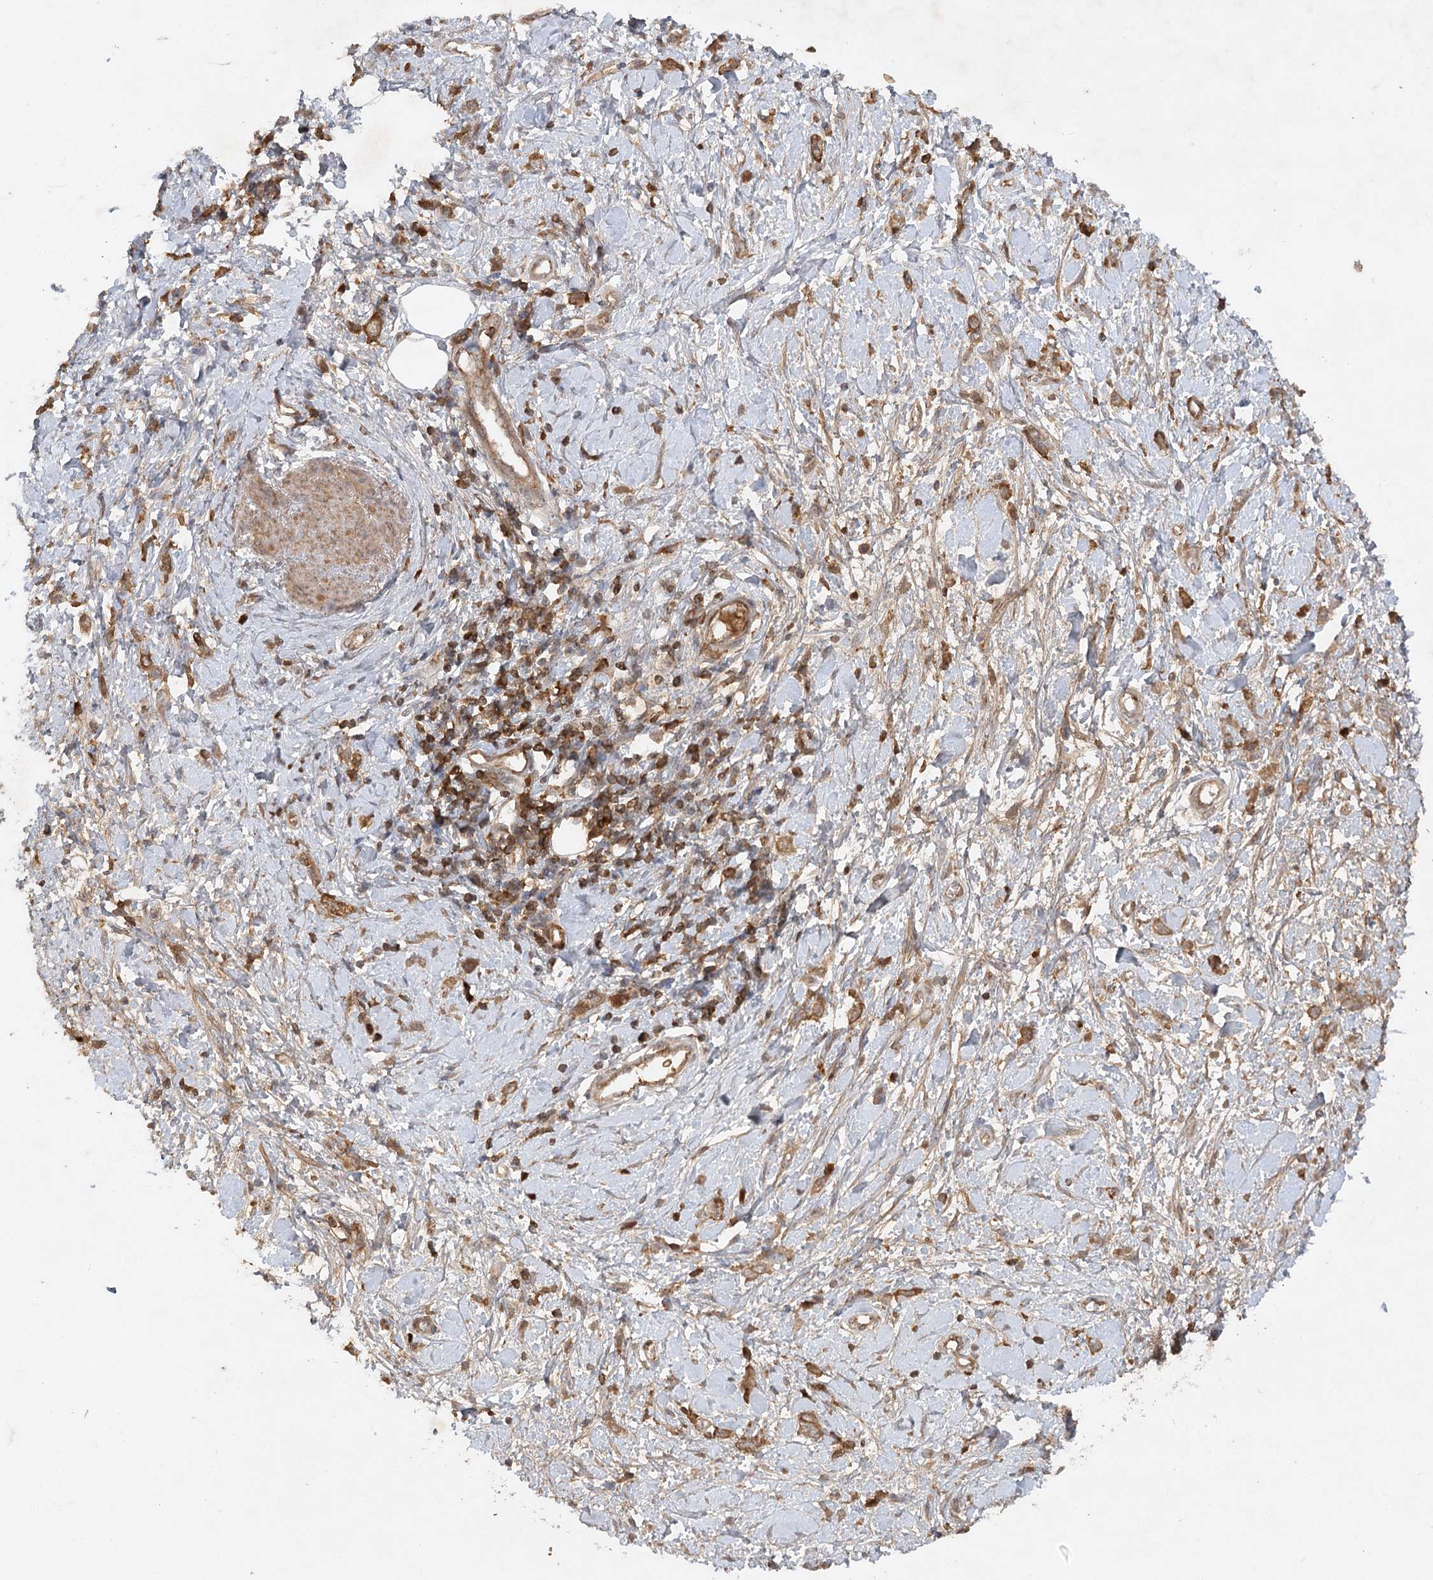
{"staining": {"intensity": "moderate", "quantity": ">75%", "location": "cytoplasmic/membranous"}, "tissue": "stomach cancer", "cell_type": "Tumor cells", "image_type": "cancer", "snomed": [{"axis": "morphology", "description": "Adenocarcinoma, NOS"}, {"axis": "topography", "description": "Stomach"}], "caption": "Stomach cancer (adenocarcinoma) was stained to show a protein in brown. There is medium levels of moderate cytoplasmic/membranous staining in approximately >75% of tumor cells.", "gene": "ARL13A", "patient": {"sex": "female", "age": 76}}